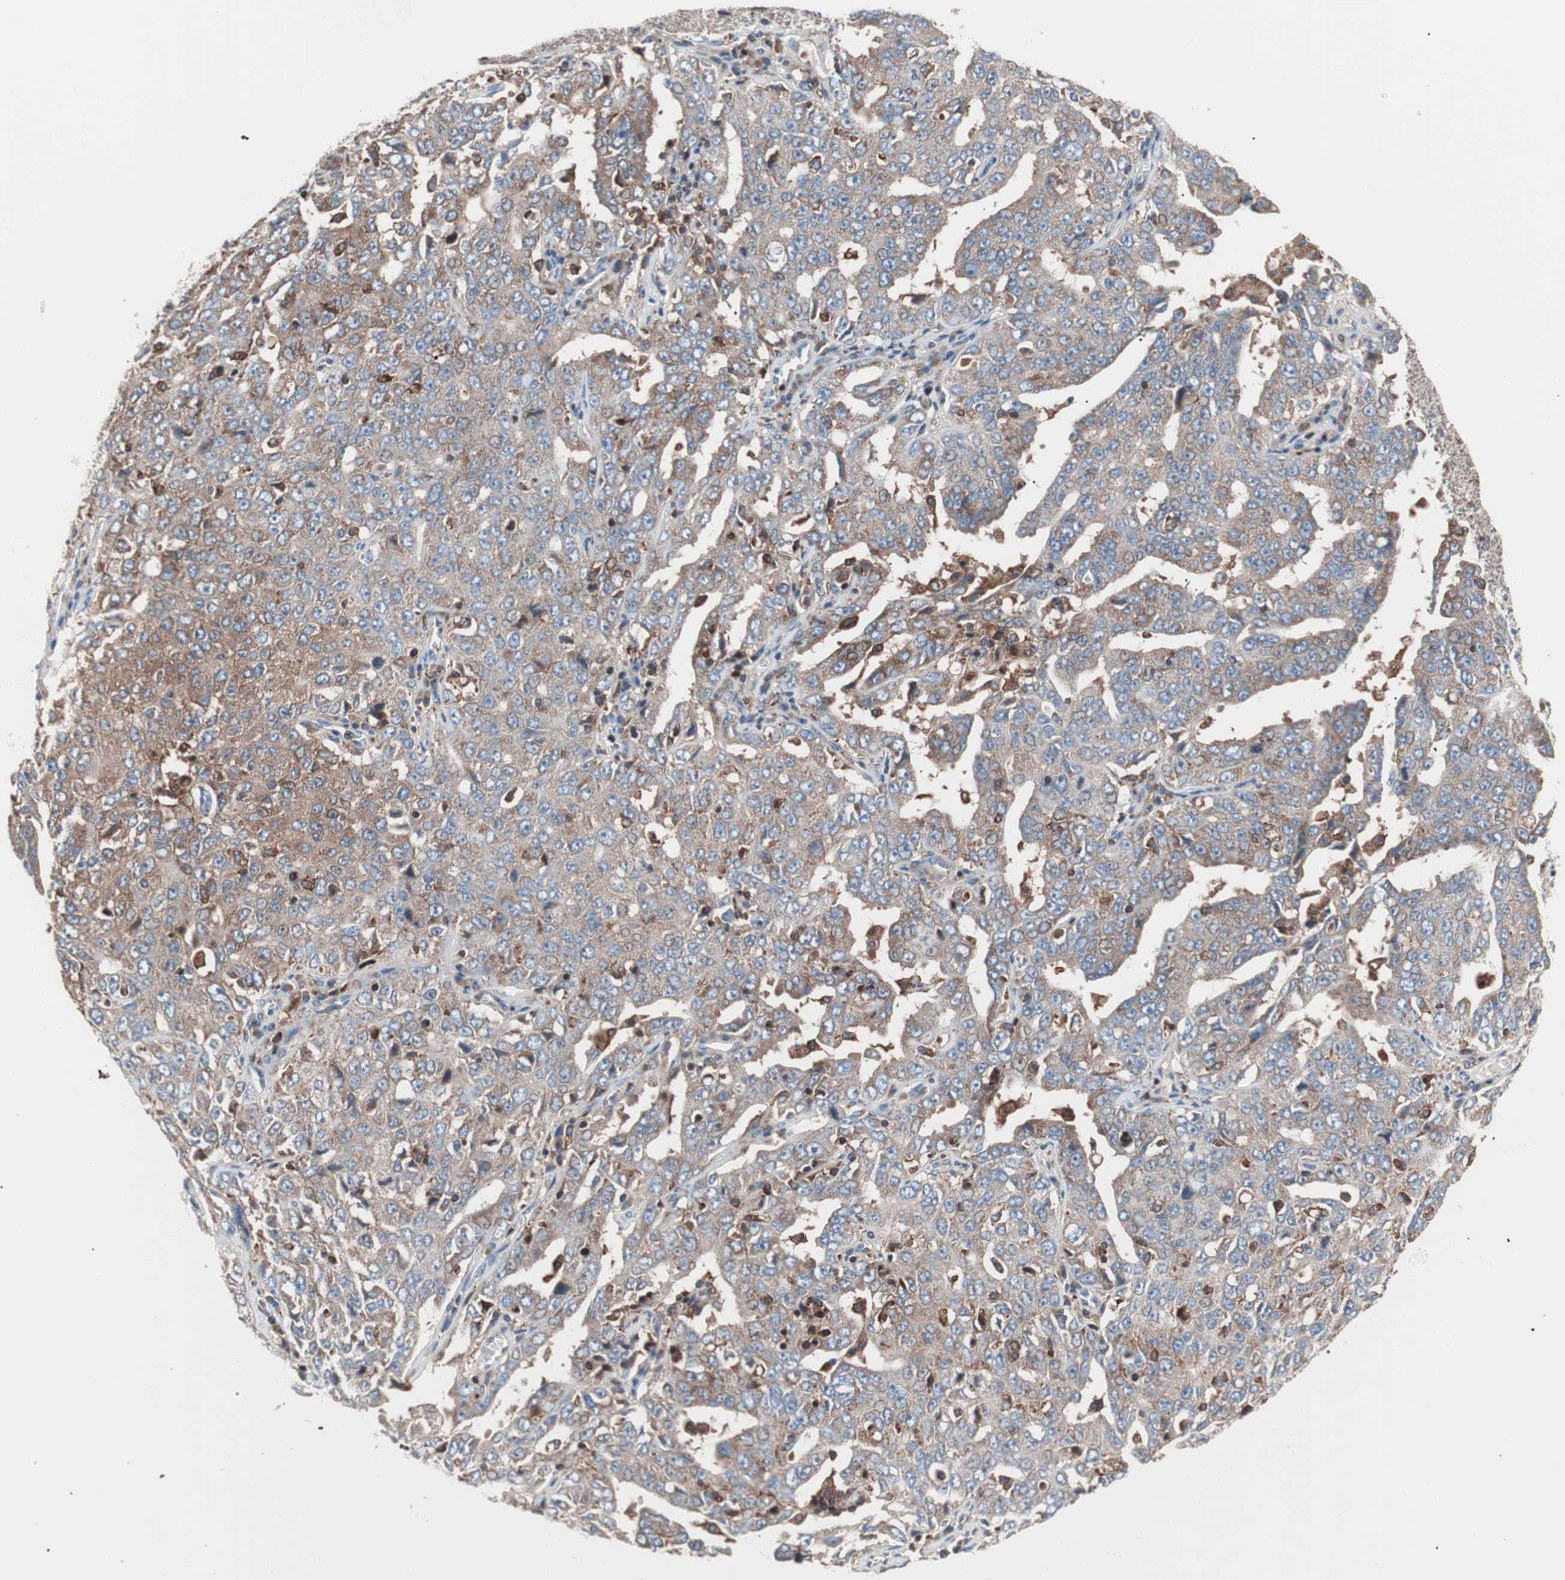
{"staining": {"intensity": "moderate", "quantity": ">75%", "location": "cytoplasmic/membranous"}, "tissue": "ovarian cancer", "cell_type": "Tumor cells", "image_type": "cancer", "snomed": [{"axis": "morphology", "description": "Carcinoma, endometroid"}, {"axis": "topography", "description": "Ovary"}], "caption": "Immunohistochemistry (IHC) photomicrograph of neoplastic tissue: endometroid carcinoma (ovarian) stained using immunohistochemistry reveals medium levels of moderate protein expression localized specifically in the cytoplasmic/membranous of tumor cells, appearing as a cytoplasmic/membranous brown color.", "gene": "PIK3R1", "patient": {"sex": "female", "age": 62}}